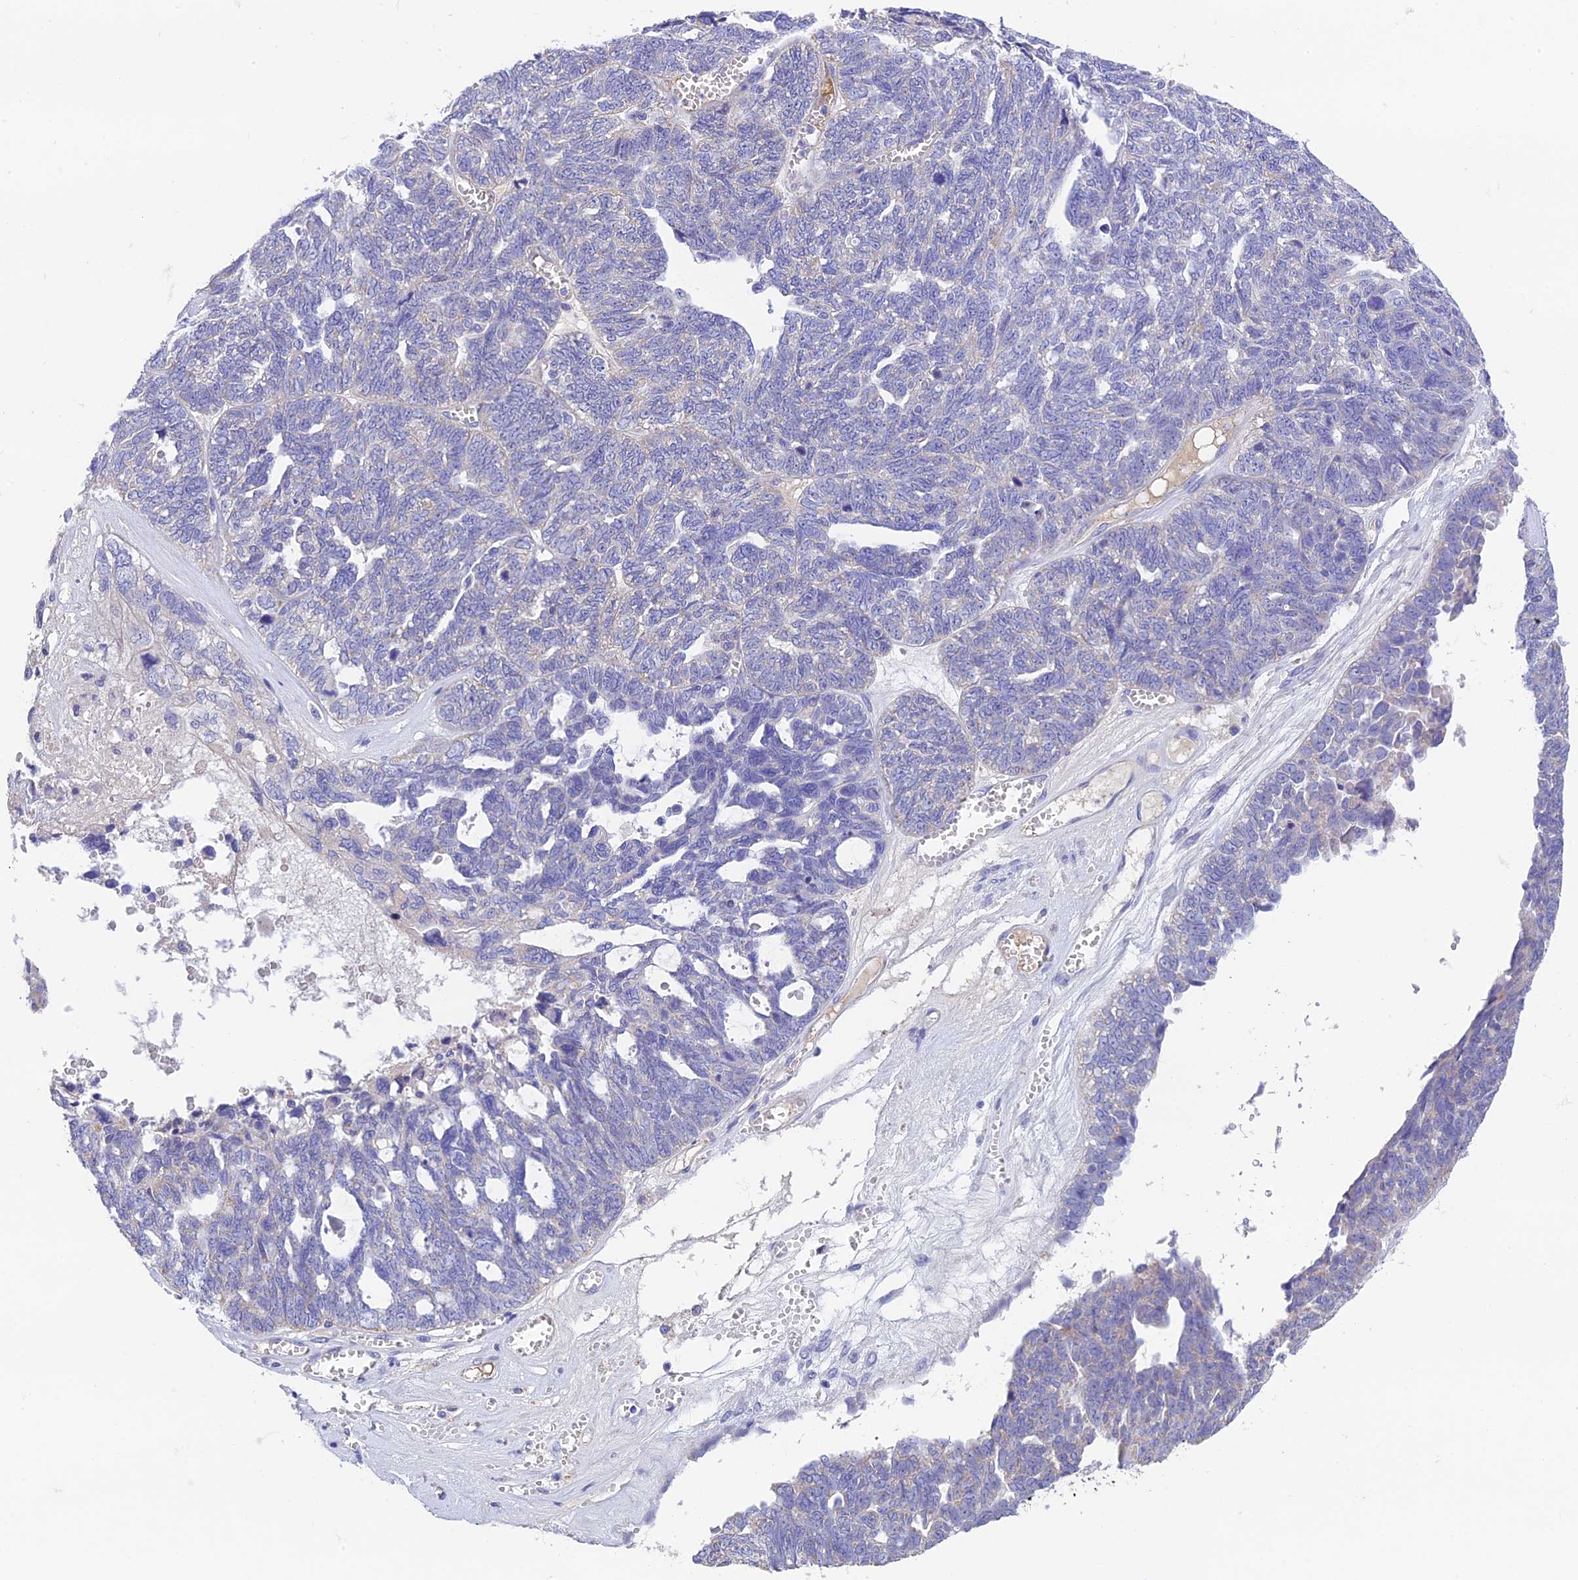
{"staining": {"intensity": "negative", "quantity": "none", "location": "none"}, "tissue": "ovarian cancer", "cell_type": "Tumor cells", "image_type": "cancer", "snomed": [{"axis": "morphology", "description": "Cystadenocarcinoma, serous, NOS"}, {"axis": "topography", "description": "Ovary"}], "caption": "The photomicrograph demonstrates no significant staining in tumor cells of ovarian cancer (serous cystadenocarcinoma).", "gene": "MS4A5", "patient": {"sex": "female", "age": 79}}